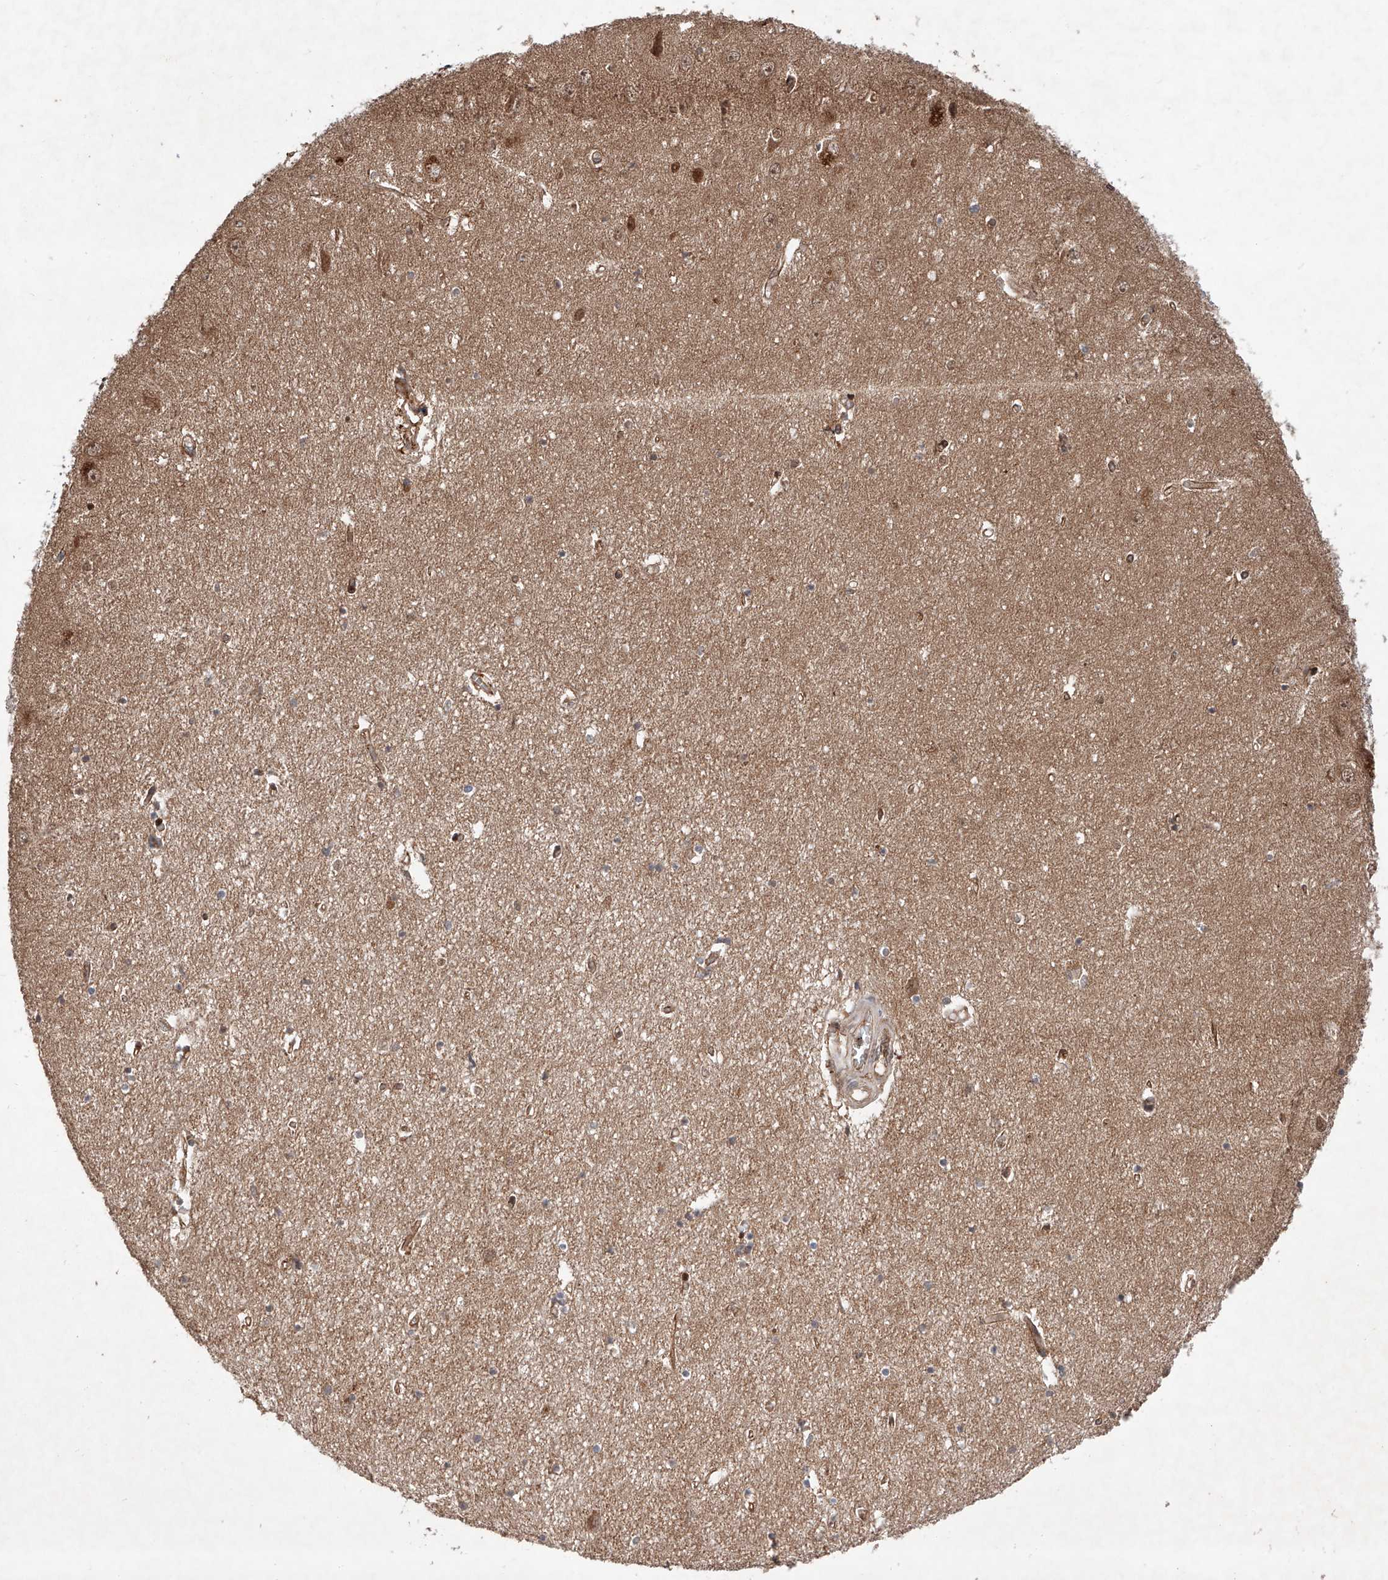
{"staining": {"intensity": "moderate", "quantity": "<25%", "location": "cytoplasmic/membranous,nuclear"}, "tissue": "hippocampus", "cell_type": "Glial cells", "image_type": "normal", "snomed": [{"axis": "morphology", "description": "Normal tissue, NOS"}, {"axis": "topography", "description": "Hippocampus"}], "caption": "Hippocampus stained for a protein reveals moderate cytoplasmic/membranous,nuclear positivity in glial cells. The staining is performed using DAB (3,3'-diaminobenzidine) brown chromogen to label protein expression. The nuclei are counter-stained blue using hematoxylin.", "gene": "ZFP28", "patient": {"sex": "female", "age": 64}}